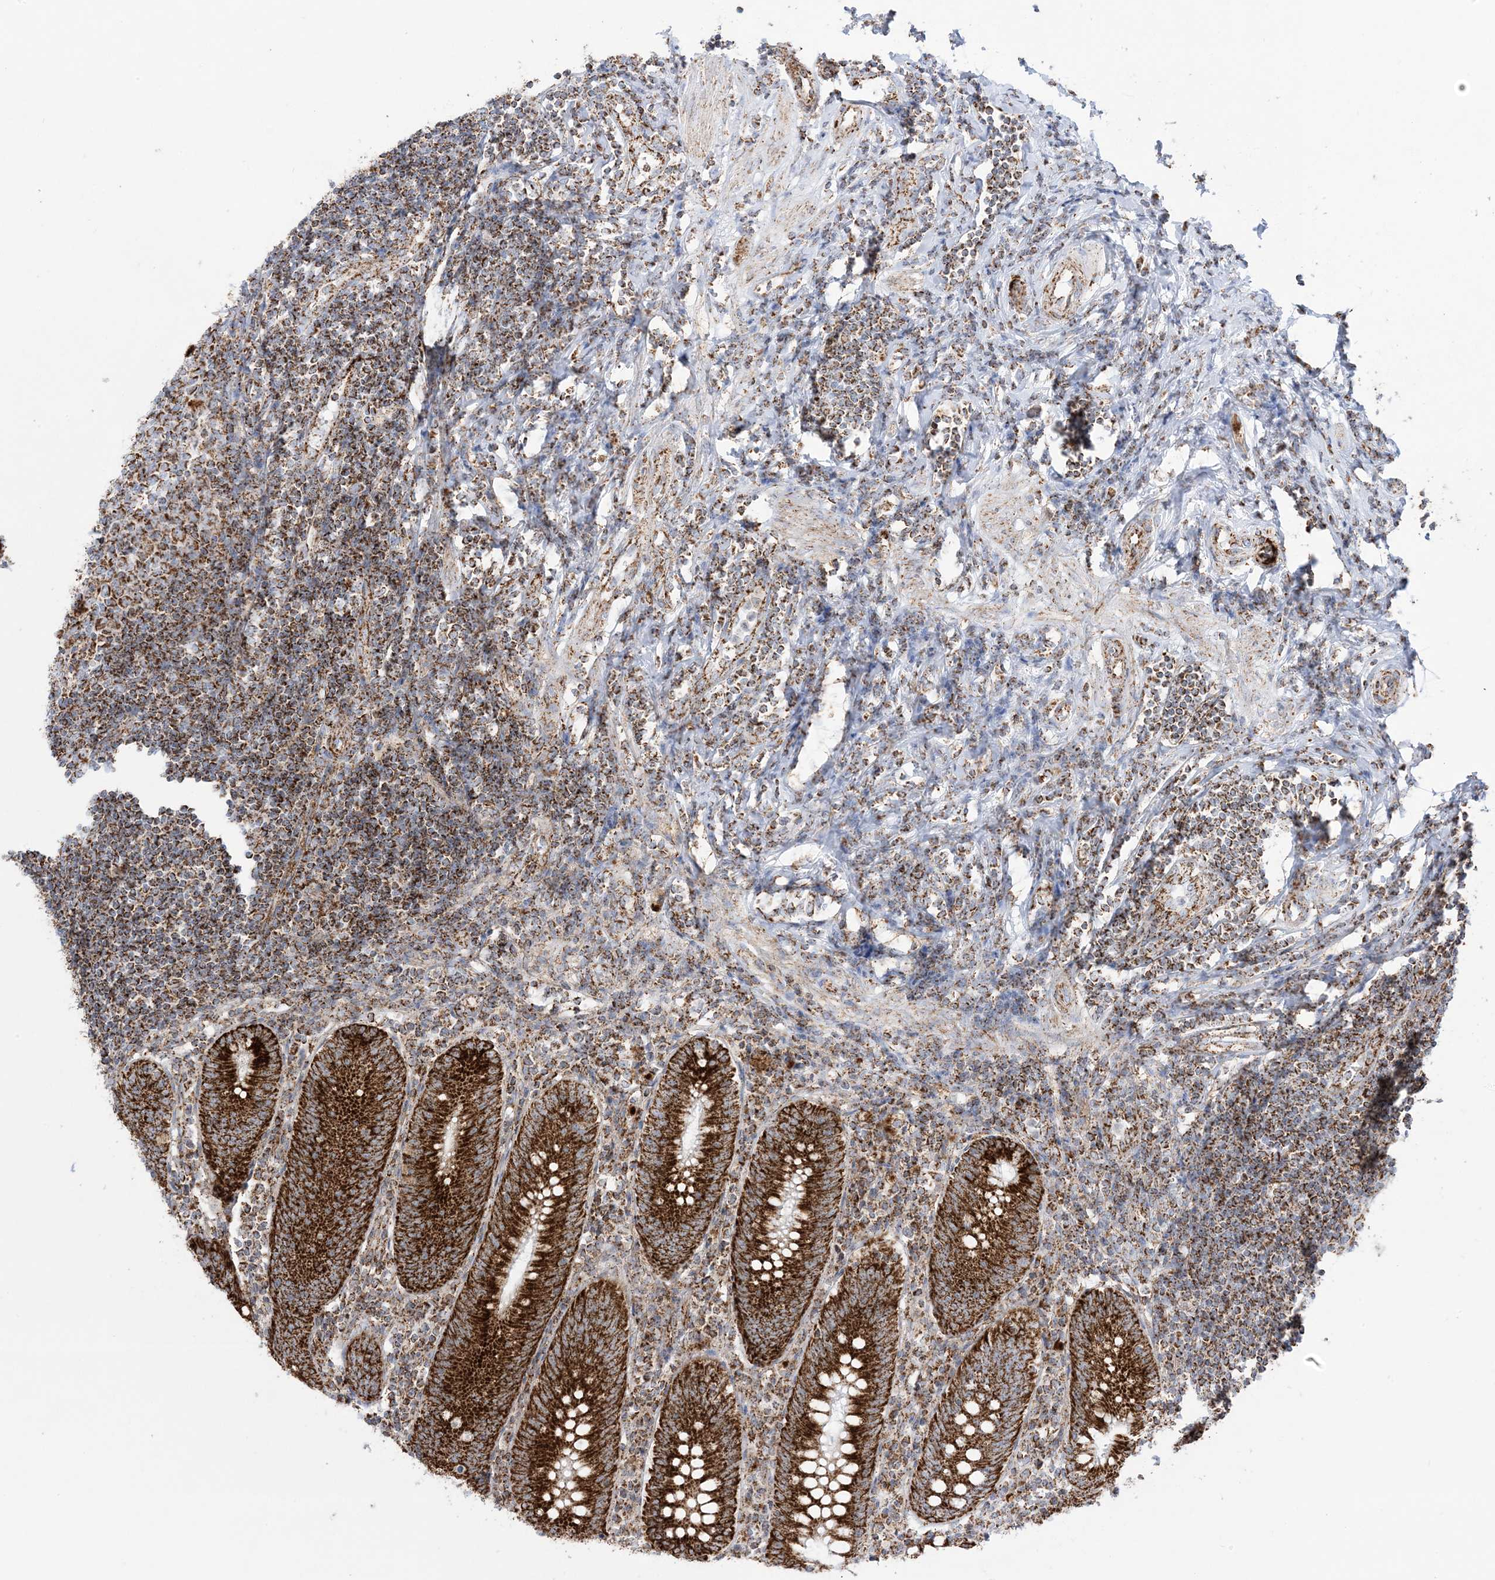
{"staining": {"intensity": "strong", "quantity": ">75%", "location": "cytoplasmic/membranous"}, "tissue": "appendix", "cell_type": "Glandular cells", "image_type": "normal", "snomed": [{"axis": "morphology", "description": "Normal tissue, NOS"}, {"axis": "topography", "description": "Appendix"}], "caption": "Normal appendix exhibits strong cytoplasmic/membranous expression in approximately >75% of glandular cells (IHC, brightfield microscopy, high magnification)..", "gene": "MRPS36", "patient": {"sex": "female", "age": 54}}